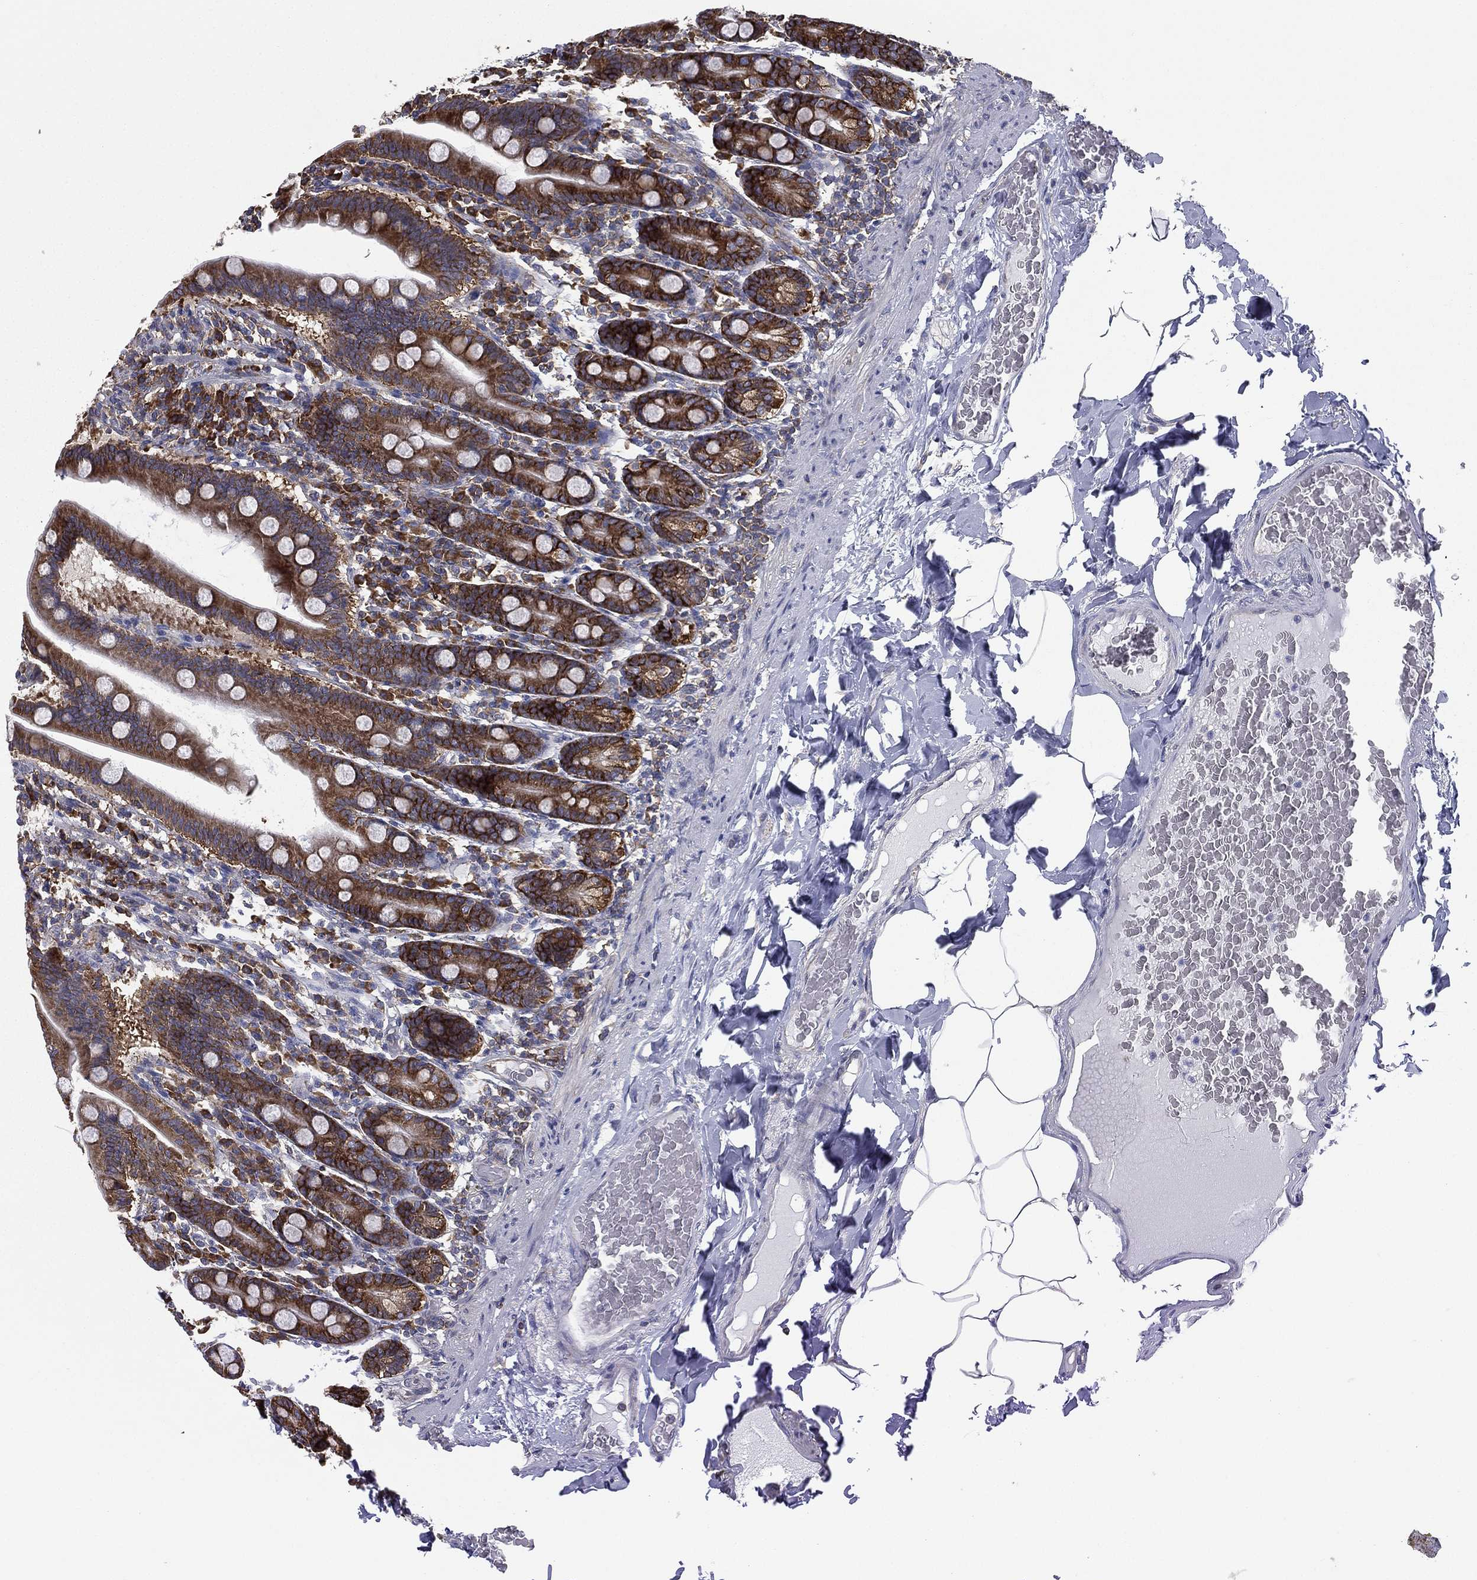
{"staining": {"intensity": "strong", "quantity": ">75%", "location": "cytoplasmic/membranous"}, "tissue": "small intestine", "cell_type": "Glandular cells", "image_type": "normal", "snomed": [{"axis": "morphology", "description": "Normal tissue, NOS"}, {"axis": "topography", "description": "Small intestine"}], "caption": "Small intestine stained with immunohistochemistry (IHC) exhibits strong cytoplasmic/membranous positivity in about >75% of glandular cells. (brown staining indicates protein expression, while blue staining denotes nuclei).", "gene": "FARSA", "patient": {"sex": "male", "age": 66}}